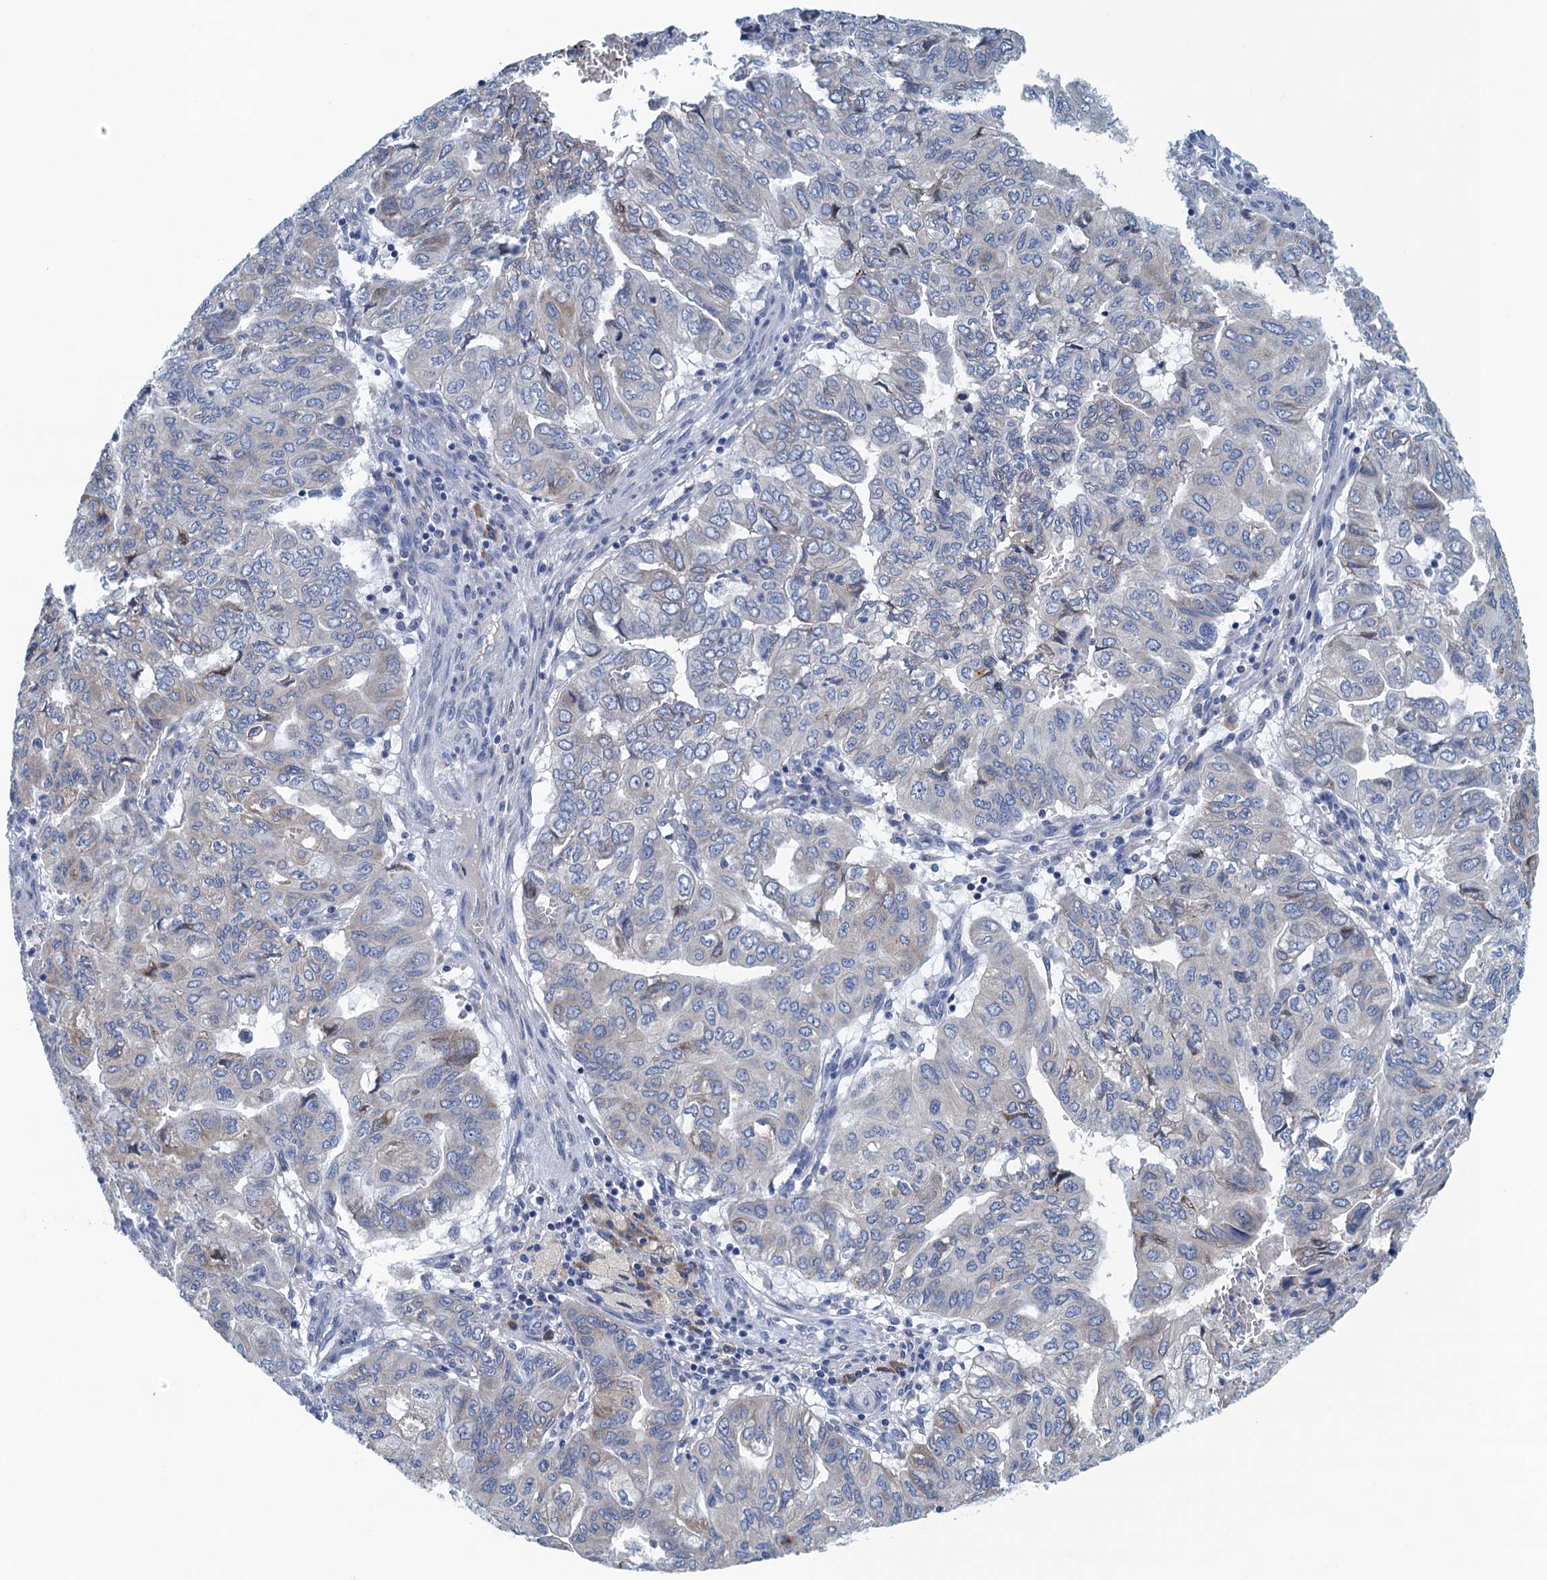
{"staining": {"intensity": "weak", "quantity": "<25%", "location": "cytoplasmic/membranous"}, "tissue": "pancreatic cancer", "cell_type": "Tumor cells", "image_type": "cancer", "snomed": [{"axis": "morphology", "description": "Adenocarcinoma, NOS"}, {"axis": "topography", "description": "Pancreas"}], "caption": "Pancreatic adenocarcinoma was stained to show a protein in brown. There is no significant expression in tumor cells.", "gene": "C10orf88", "patient": {"sex": "male", "age": 51}}